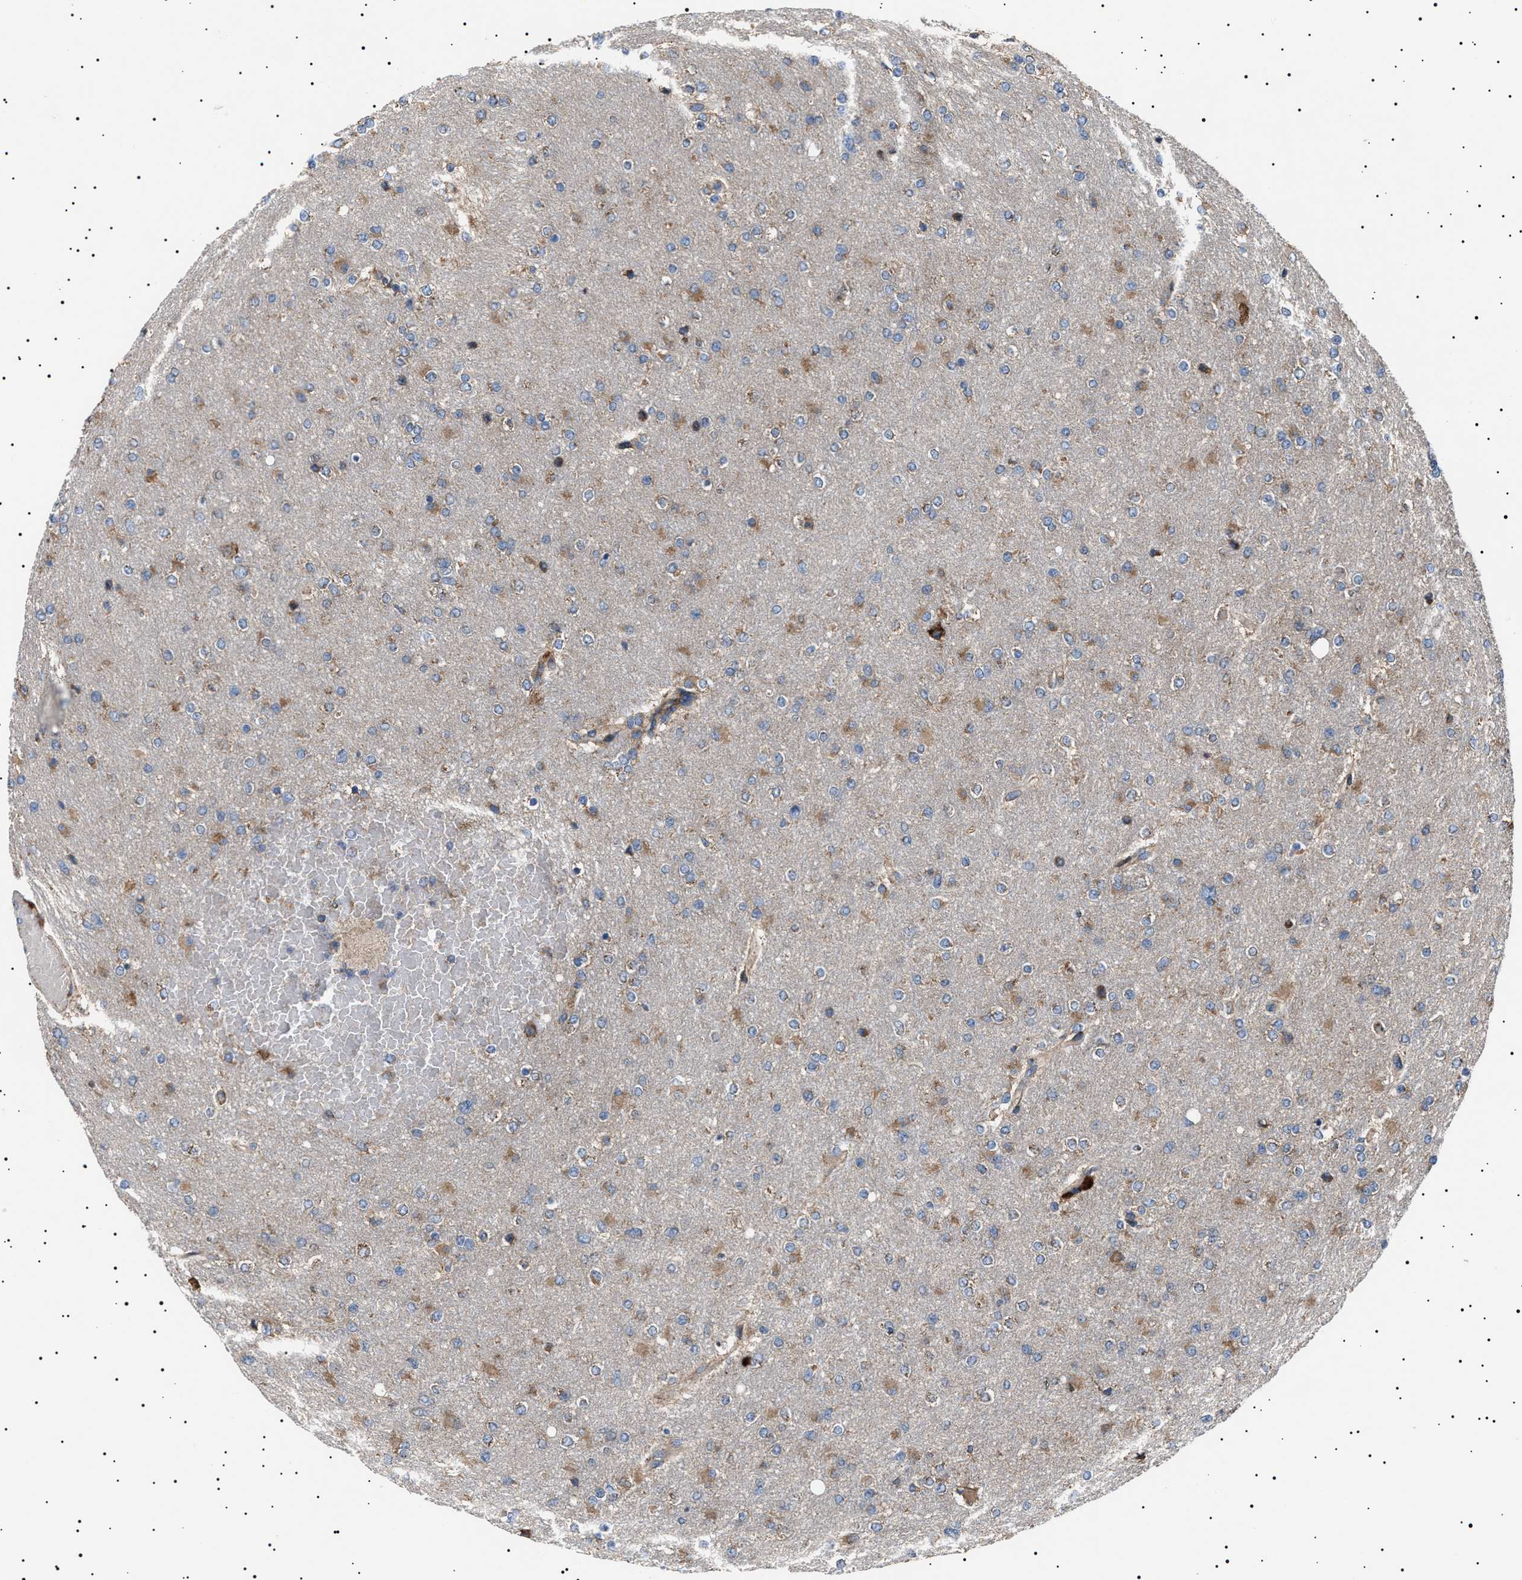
{"staining": {"intensity": "moderate", "quantity": "25%-75%", "location": "cytoplasmic/membranous"}, "tissue": "glioma", "cell_type": "Tumor cells", "image_type": "cancer", "snomed": [{"axis": "morphology", "description": "Glioma, malignant, High grade"}, {"axis": "topography", "description": "Cerebral cortex"}], "caption": "Tumor cells display medium levels of moderate cytoplasmic/membranous positivity in about 25%-75% of cells in human malignant high-grade glioma. Nuclei are stained in blue.", "gene": "TOP1MT", "patient": {"sex": "female", "age": 36}}